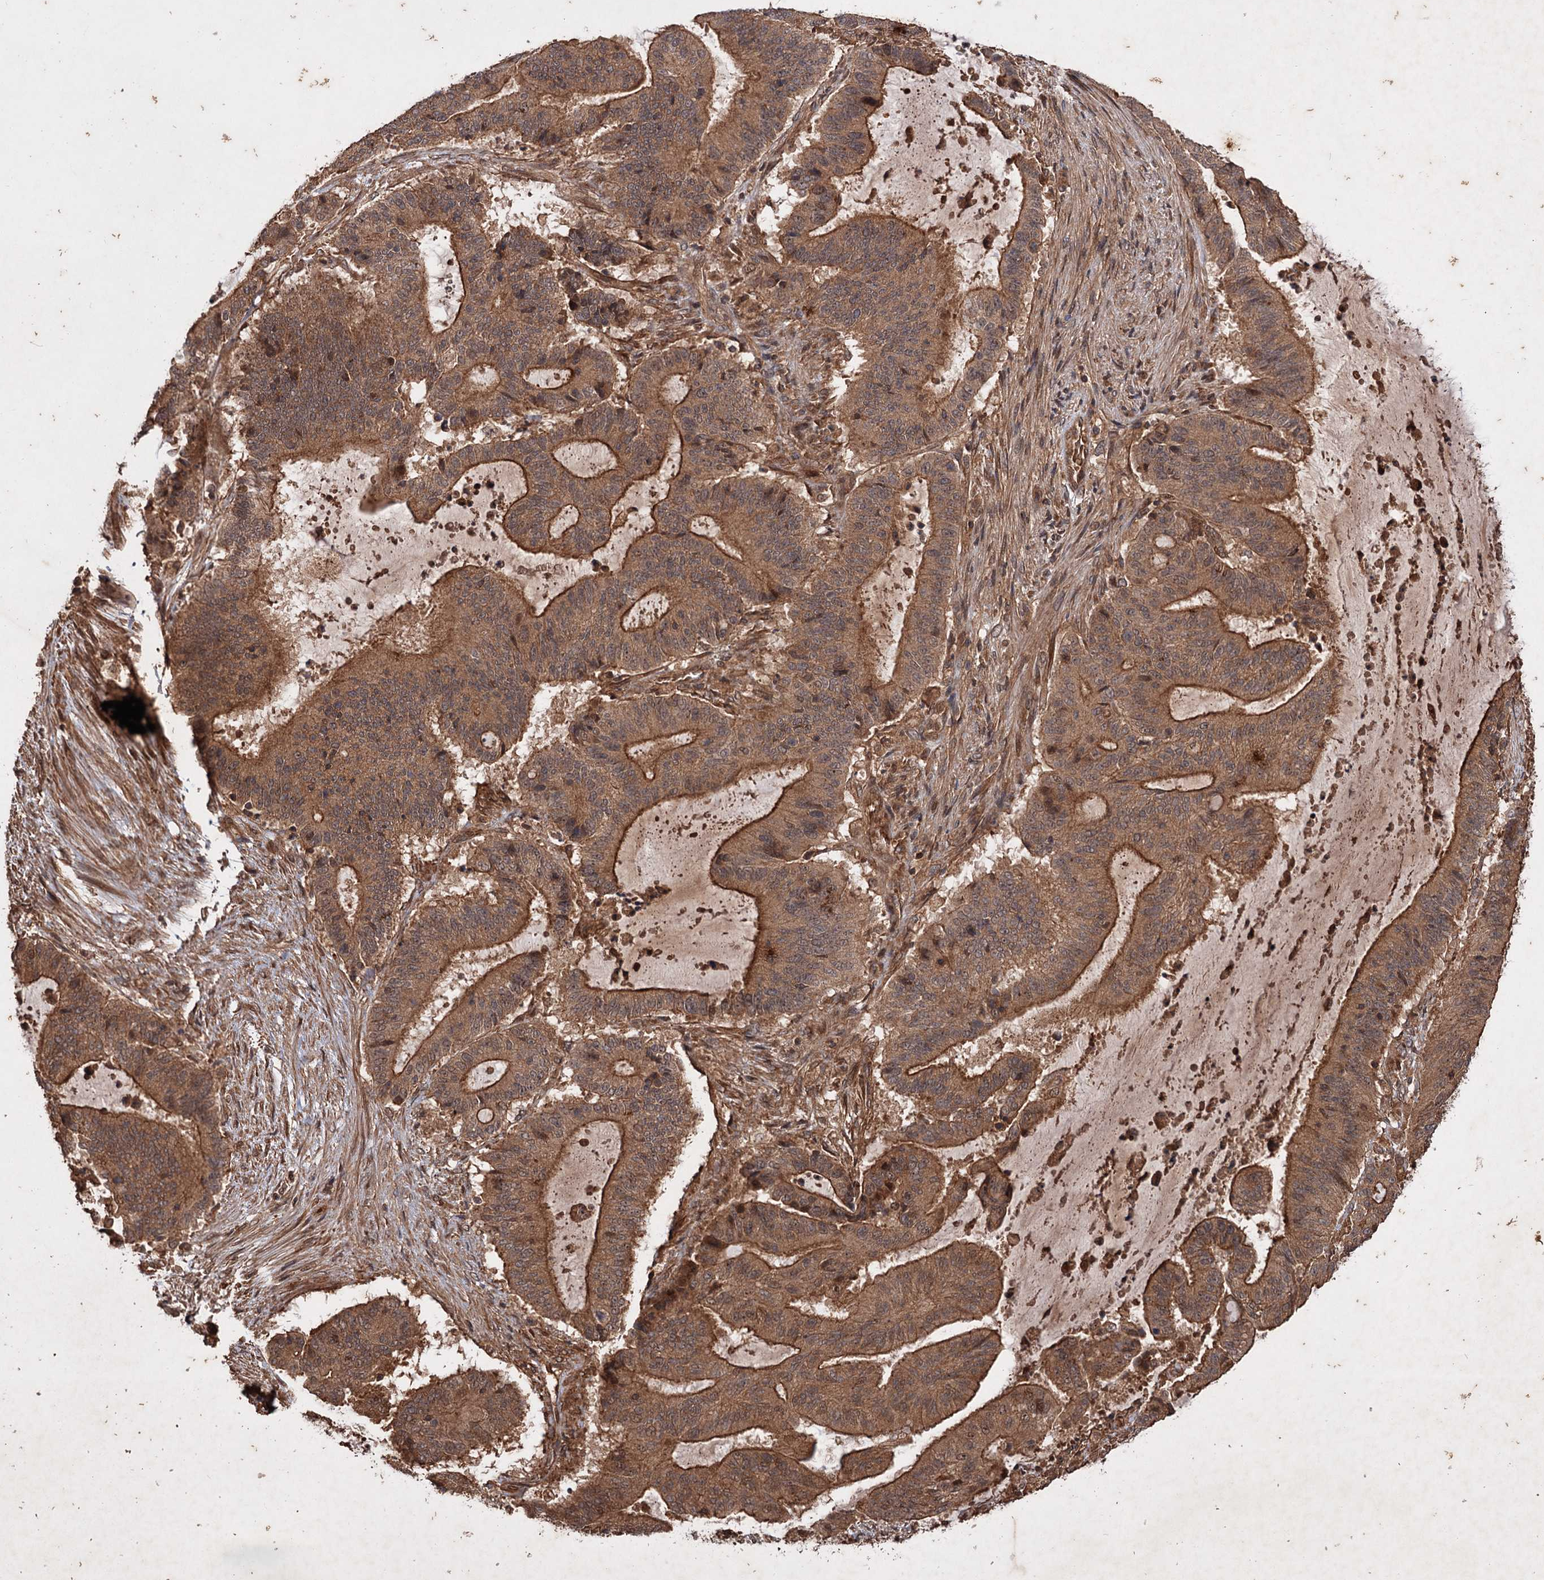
{"staining": {"intensity": "strong", "quantity": ">75%", "location": "cytoplasmic/membranous"}, "tissue": "liver cancer", "cell_type": "Tumor cells", "image_type": "cancer", "snomed": [{"axis": "morphology", "description": "Normal tissue, NOS"}, {"axis": "morphology", "description": "Cholangiocarcinoma"}, {"axis": "topography", "description": "Liver"}, {"axis": "topography", "description": "Peripheral nerve tissue"}], "caption": "An immunohistochemistry photomicrograph of tumor tissue is shown. Protein staining in brown labels strong cytoplasmic/membranous positivity in liver cancer (cholangiocarcinoma) within tumor cells.", "gene": "ADK", "patient": {"sex": "female", "age": 73}}